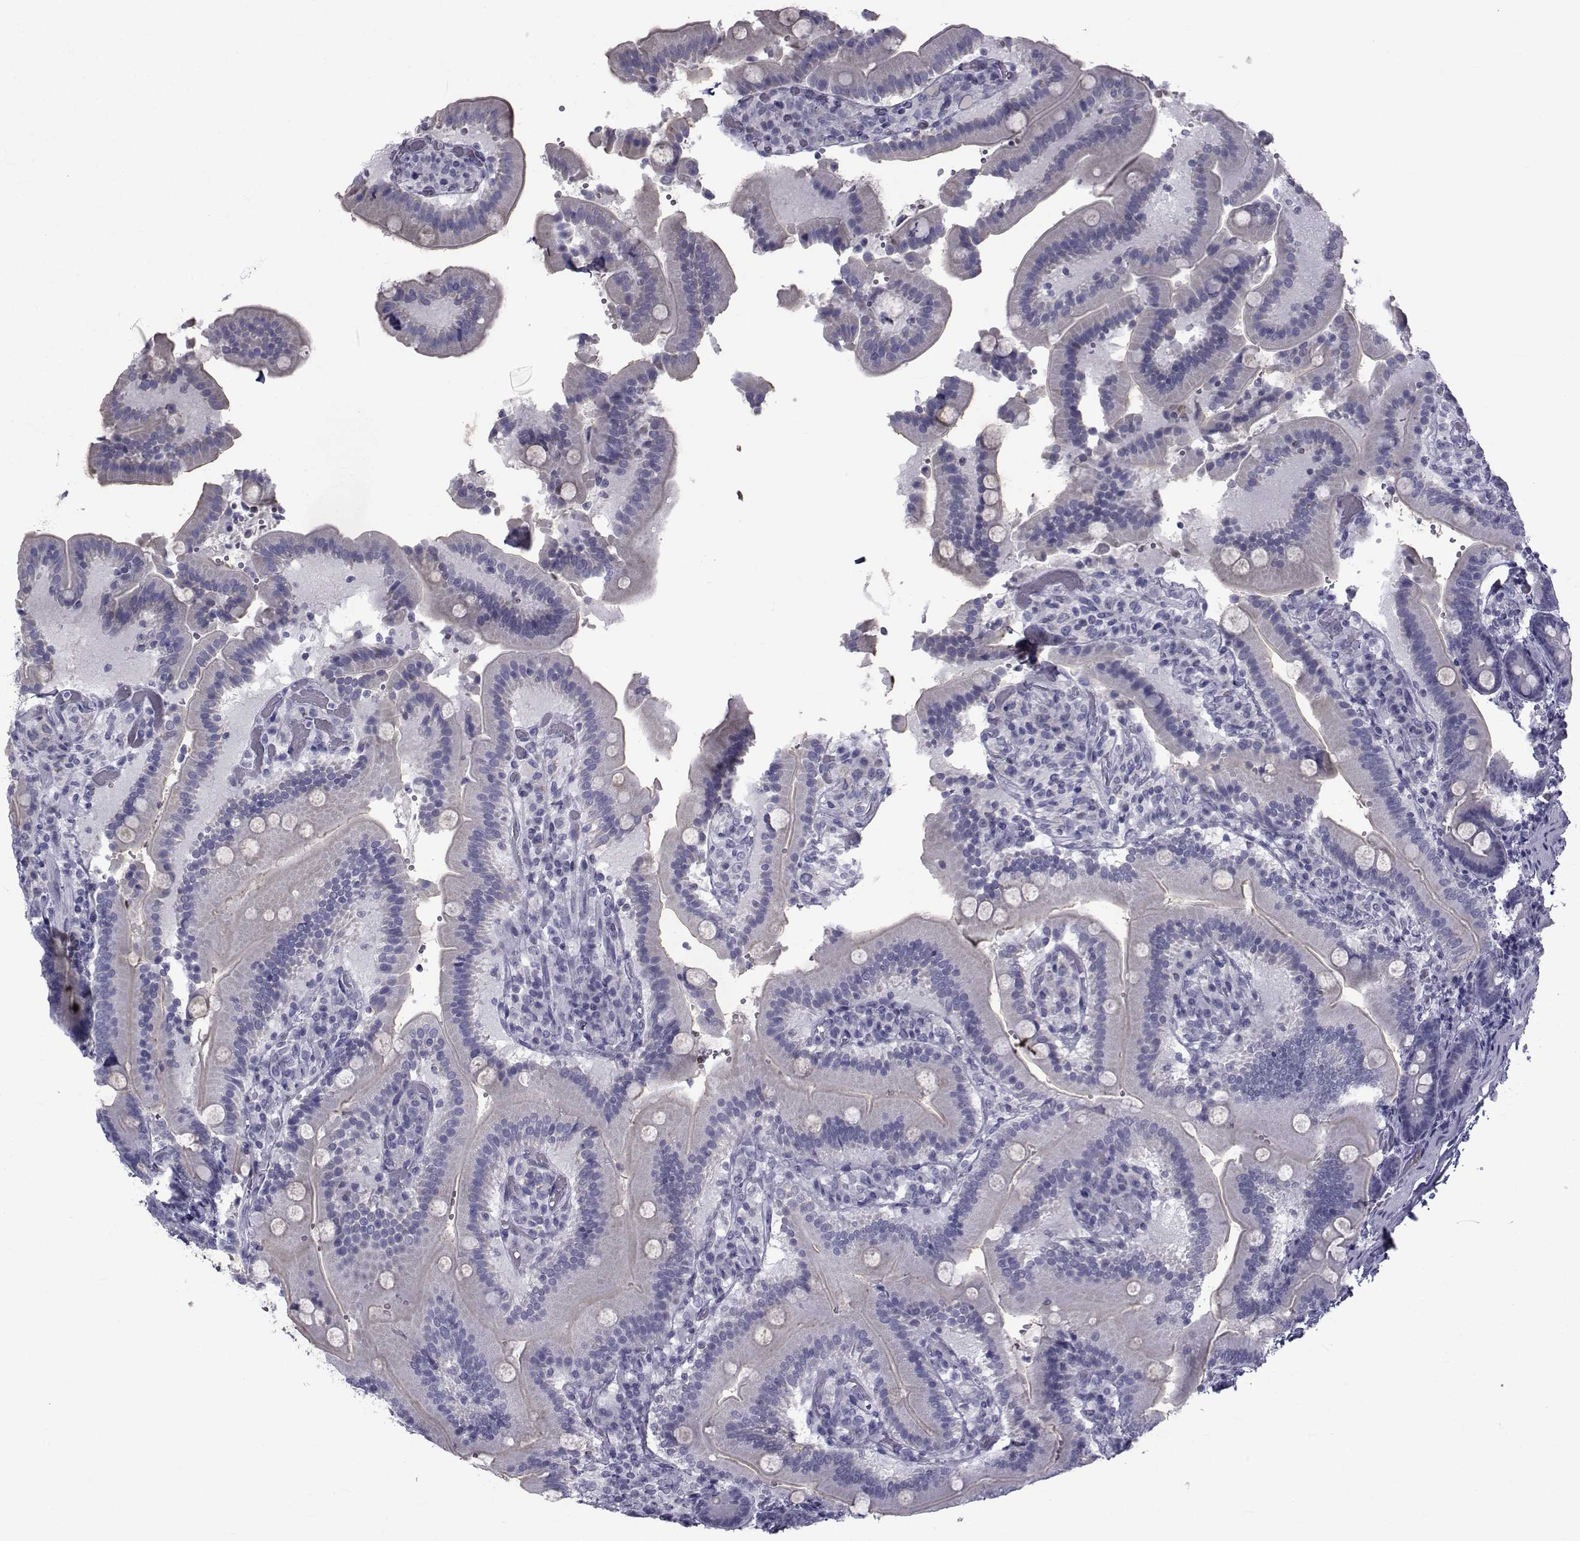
{"staining": {"intensity": "negative", "quantity": "none", "location": "none"}, "tissue": "duodenum", "cell_type": "Glandular cells", "image_type": "normal", "snomed": [{"axis": "morphology", "description": "Normal tissue, NOS"}, {"axis": "topography", "description": "Duodenum"}], "caption": "A histopathology image of duodenum stained for a protein displays no brown staining in glandular cells.", "gene": "FDXR", "patient": {"sex": "female", "age": 62}}